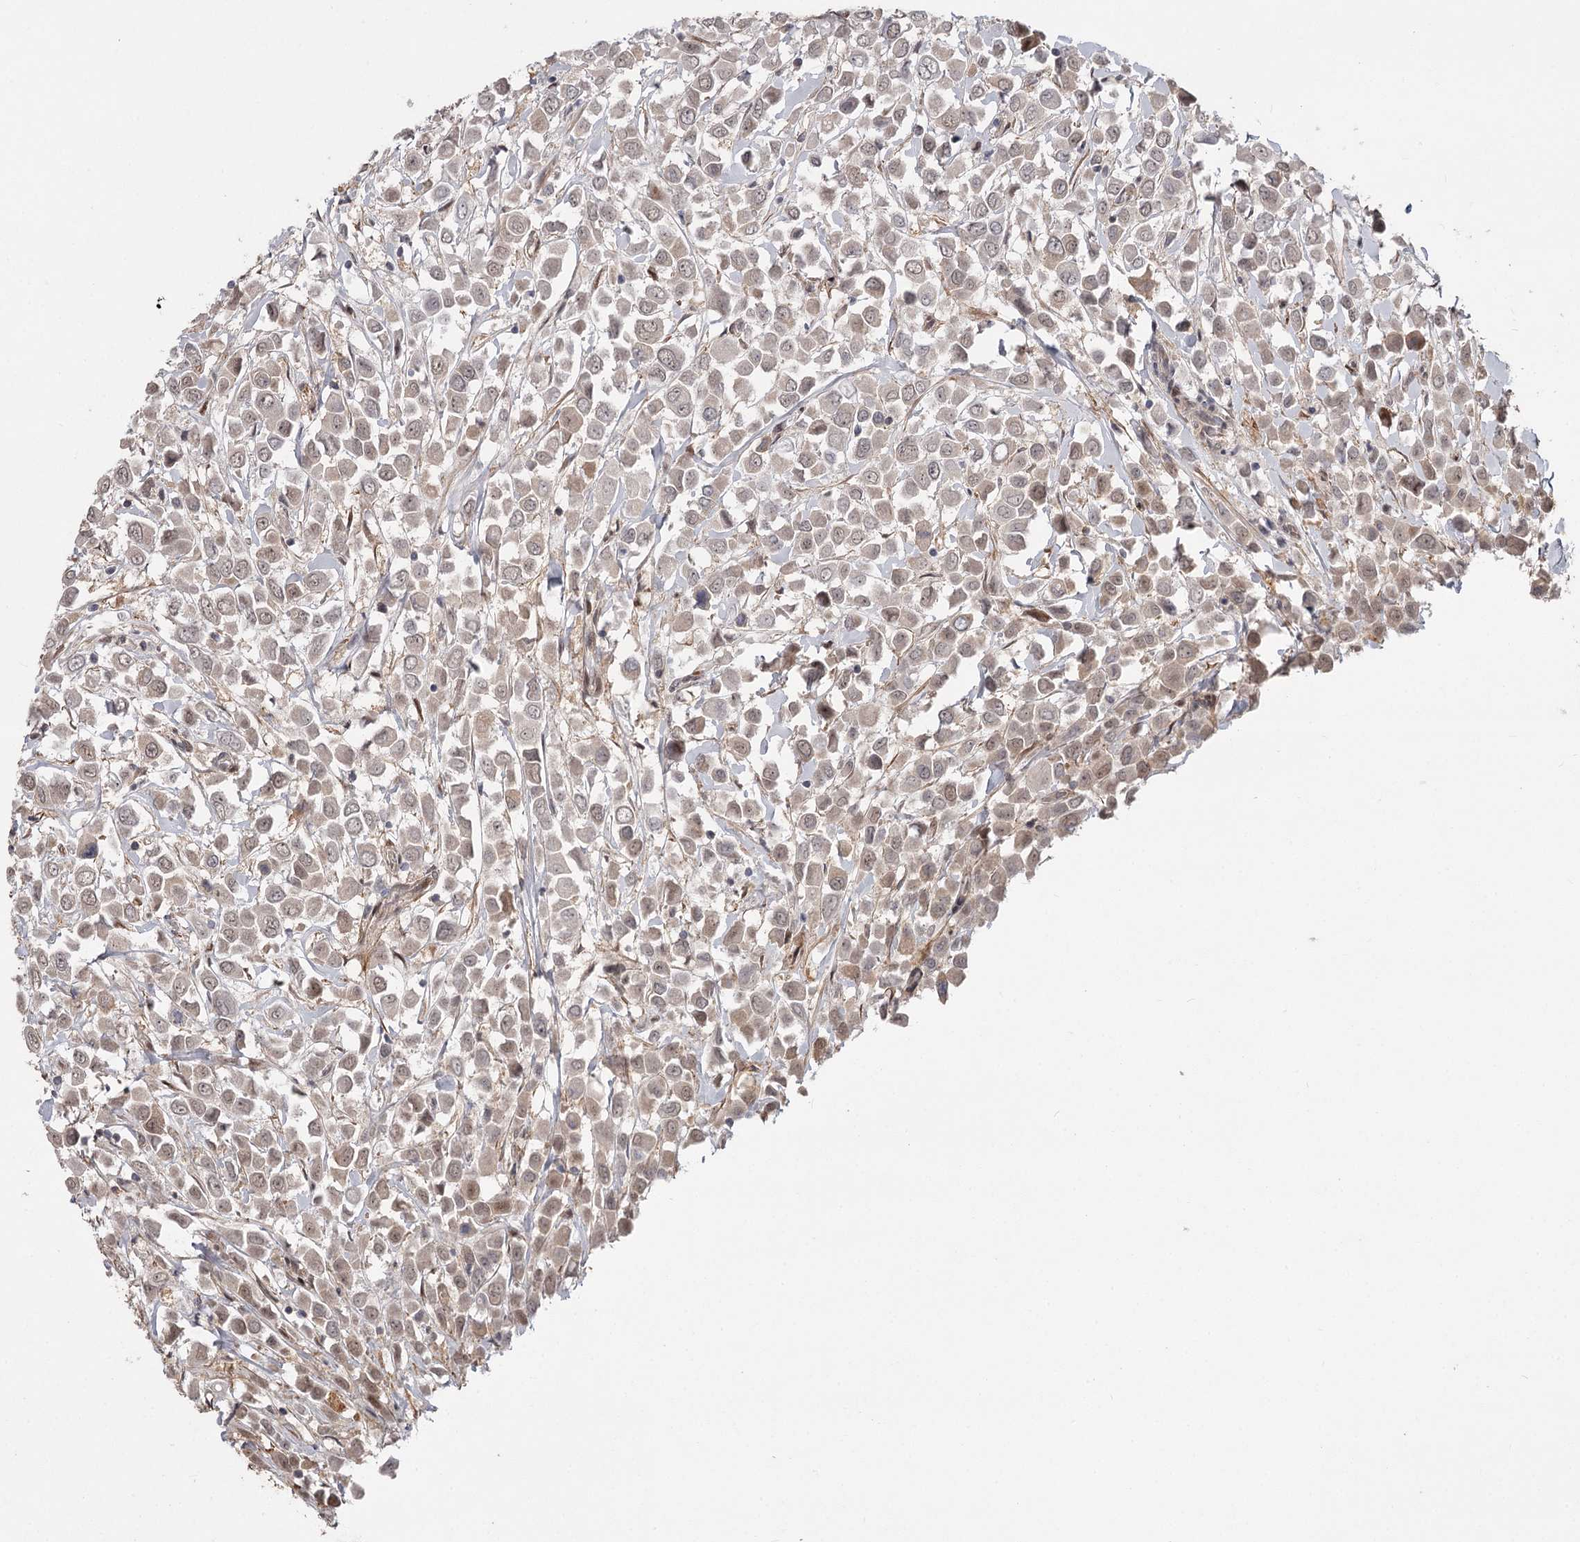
{"staining": {"intensity": "weak", "quantity": "25%-75%", "location": "cytoplasmic/membranous,nuclear"}, "tissue": "breast cancer", "cell_type": "Tumor cells", "image_type": "cancer", "snomed": [{"axis": "morphology", "description": "Duct carcinoma"}, {"axis": "topography", "description": "Breast"}], "caption": "Tumor cells reveal weak cytoplasmic/membranous and nuclear expression in approximately 25%-75% of cells in breast invasive ductal carcinoma.", "gene": "CCNG2", "patient": {"sex": "female", "age": 61}}